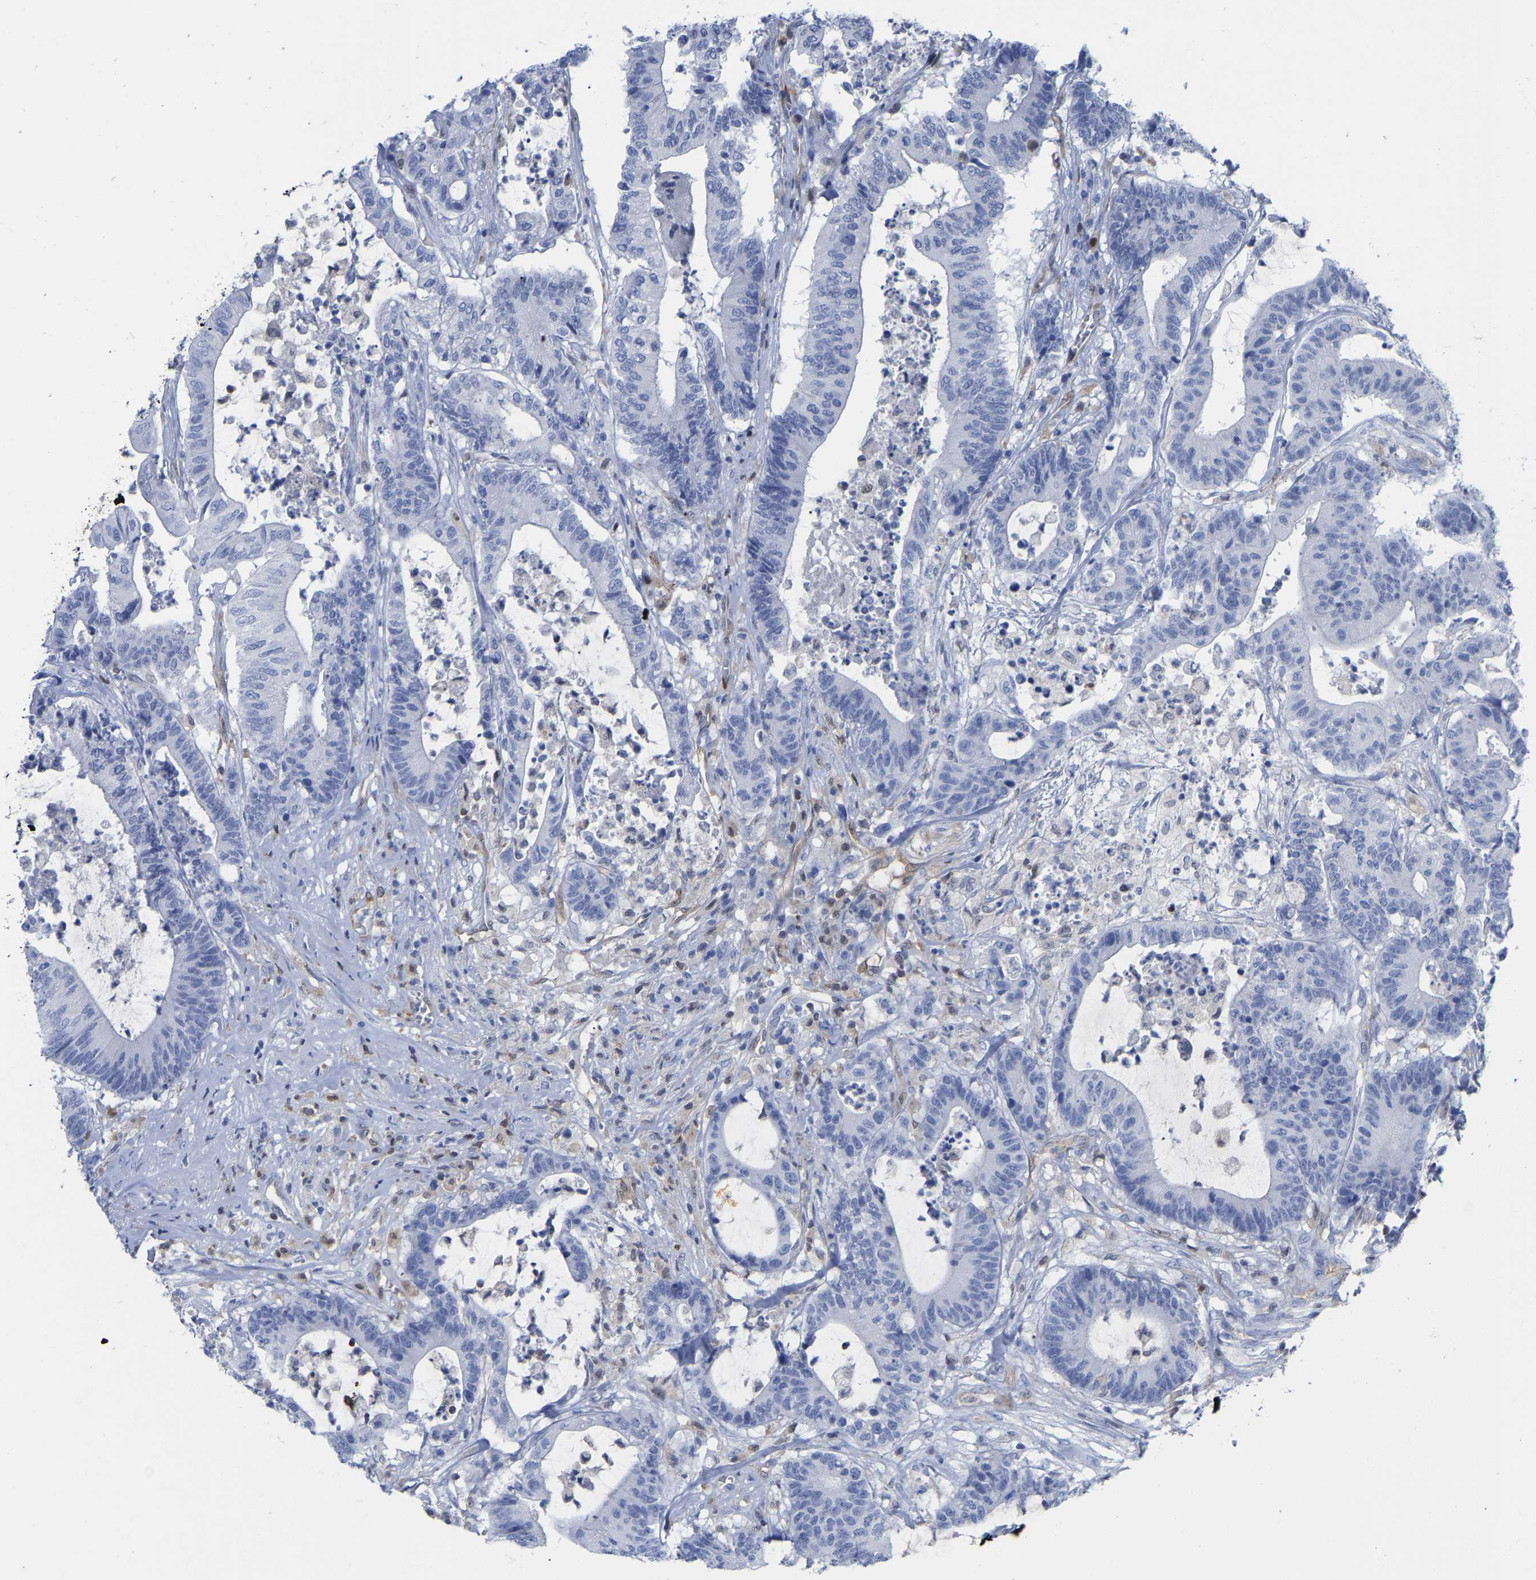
{"staining": {"intensity": "negative", "quantity": "none", "location": "none"}, "tissue": "colorectal cancer", "cell_type": "Tumor cells", "image_type": "cancer", "snomed": [{"axis": "morphology", "description": "Adenocarcinoma, NOS"}, {"axis": "topography", "description": "Colon"}], "caption": "Immunohistochemistry of human adenocarcinoma (colorectal) reveals no expression in tumor cells. The staining is performed using DAB brown chromogen with nuclei counter-stained in using hematoxylin.", "gene": "GIMAP4", "patient": {"sex": "female", "age": 84}}